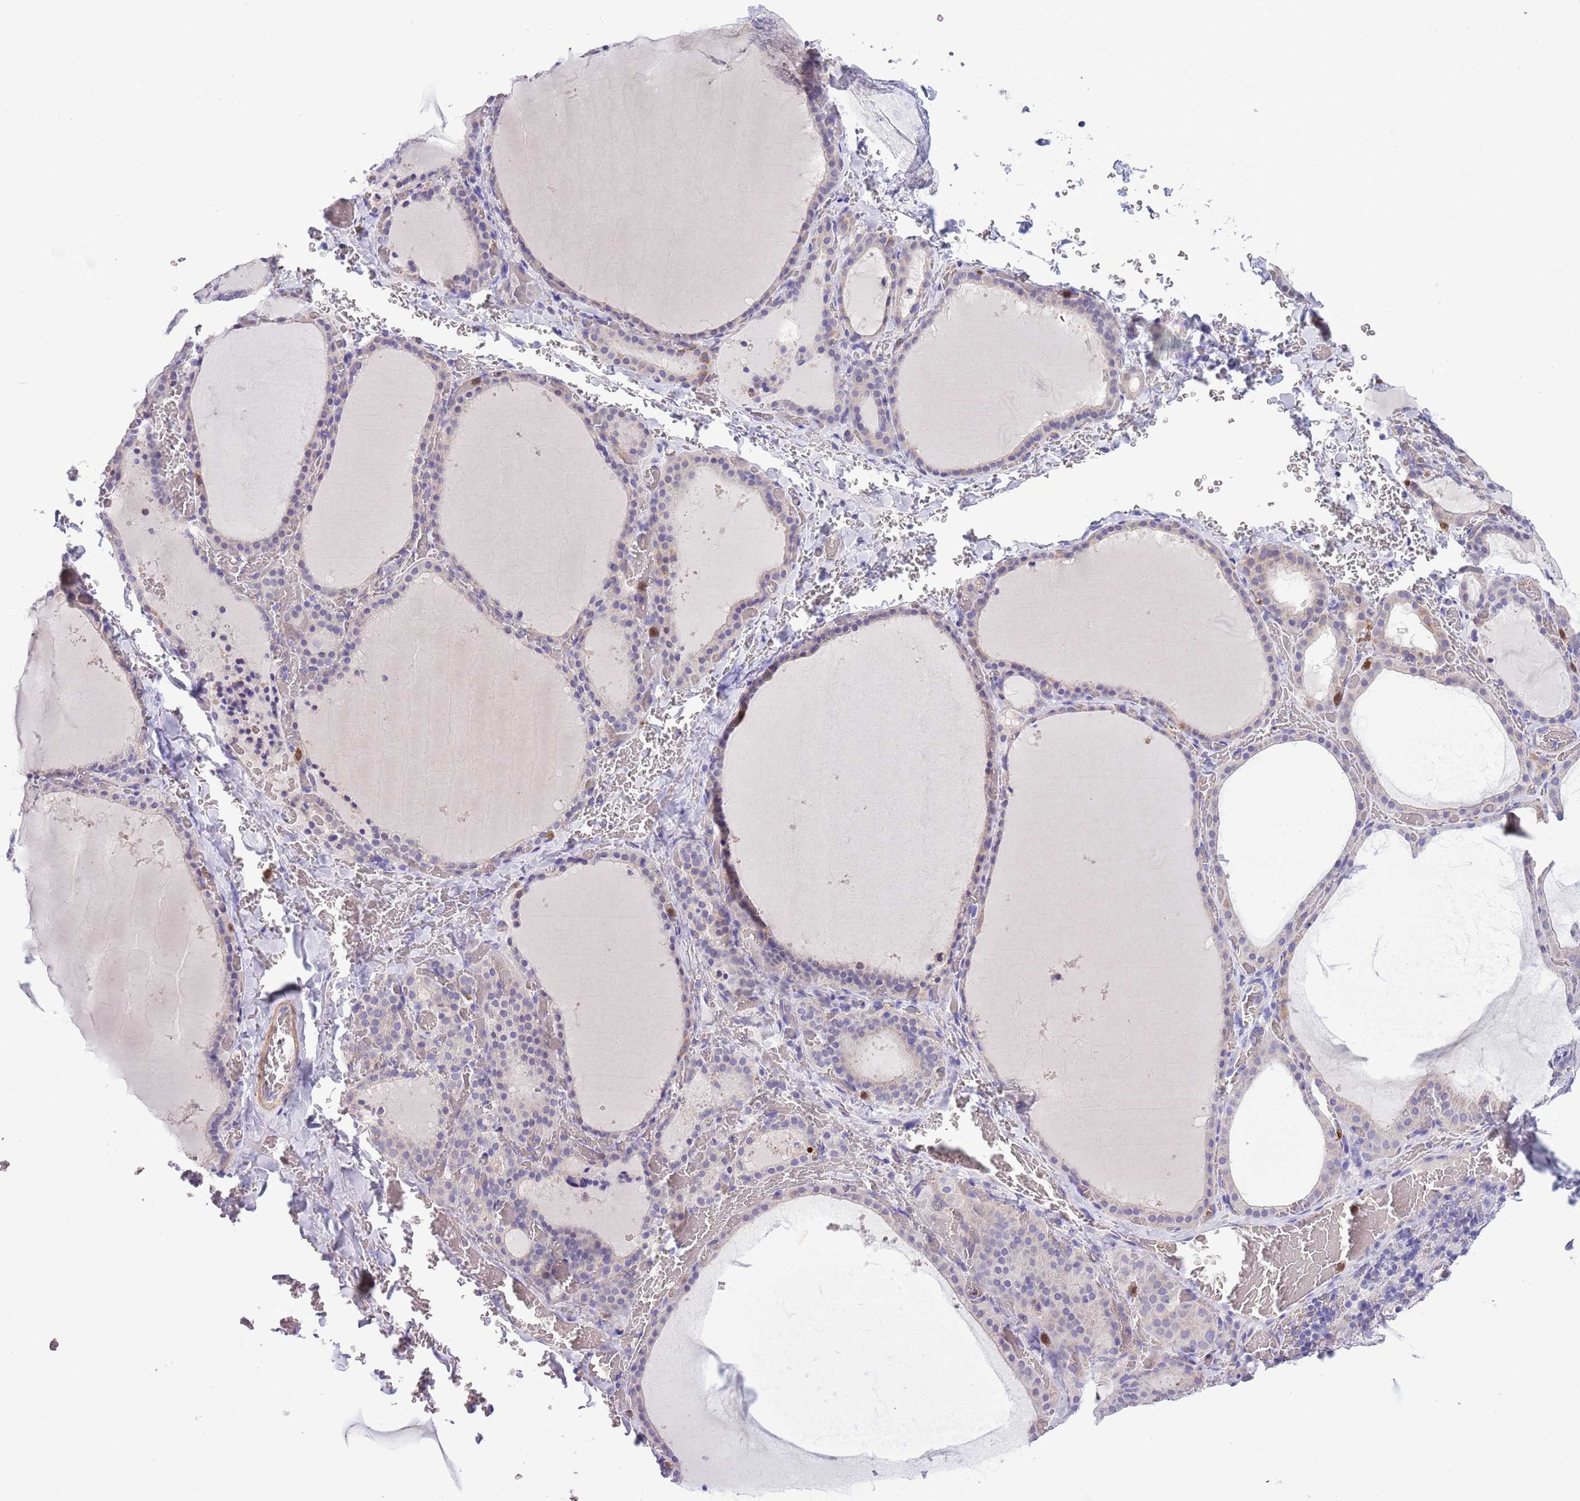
{"staining": {"intensity": "negative", "quantity": "none", "location": "none"}, "tissue": "thyroid gland", "cell_type": "Glandular cells", "image_type": "normal", "snomed": [{"axis": "morphology", "description": "Normal tissue, NOS"}, {"axis": "topography", "description": "Thyroid gland"}], "caption": "Thyroid gland was stained to show a protein in brown. There is no significant expression in glandular cells. (DAB (3,3'-diaminobenzidine) immunohistochemistry (IHC), high magnification).", "gene": "OR6M1", "patient": {"sex": "female", "age": 39}}